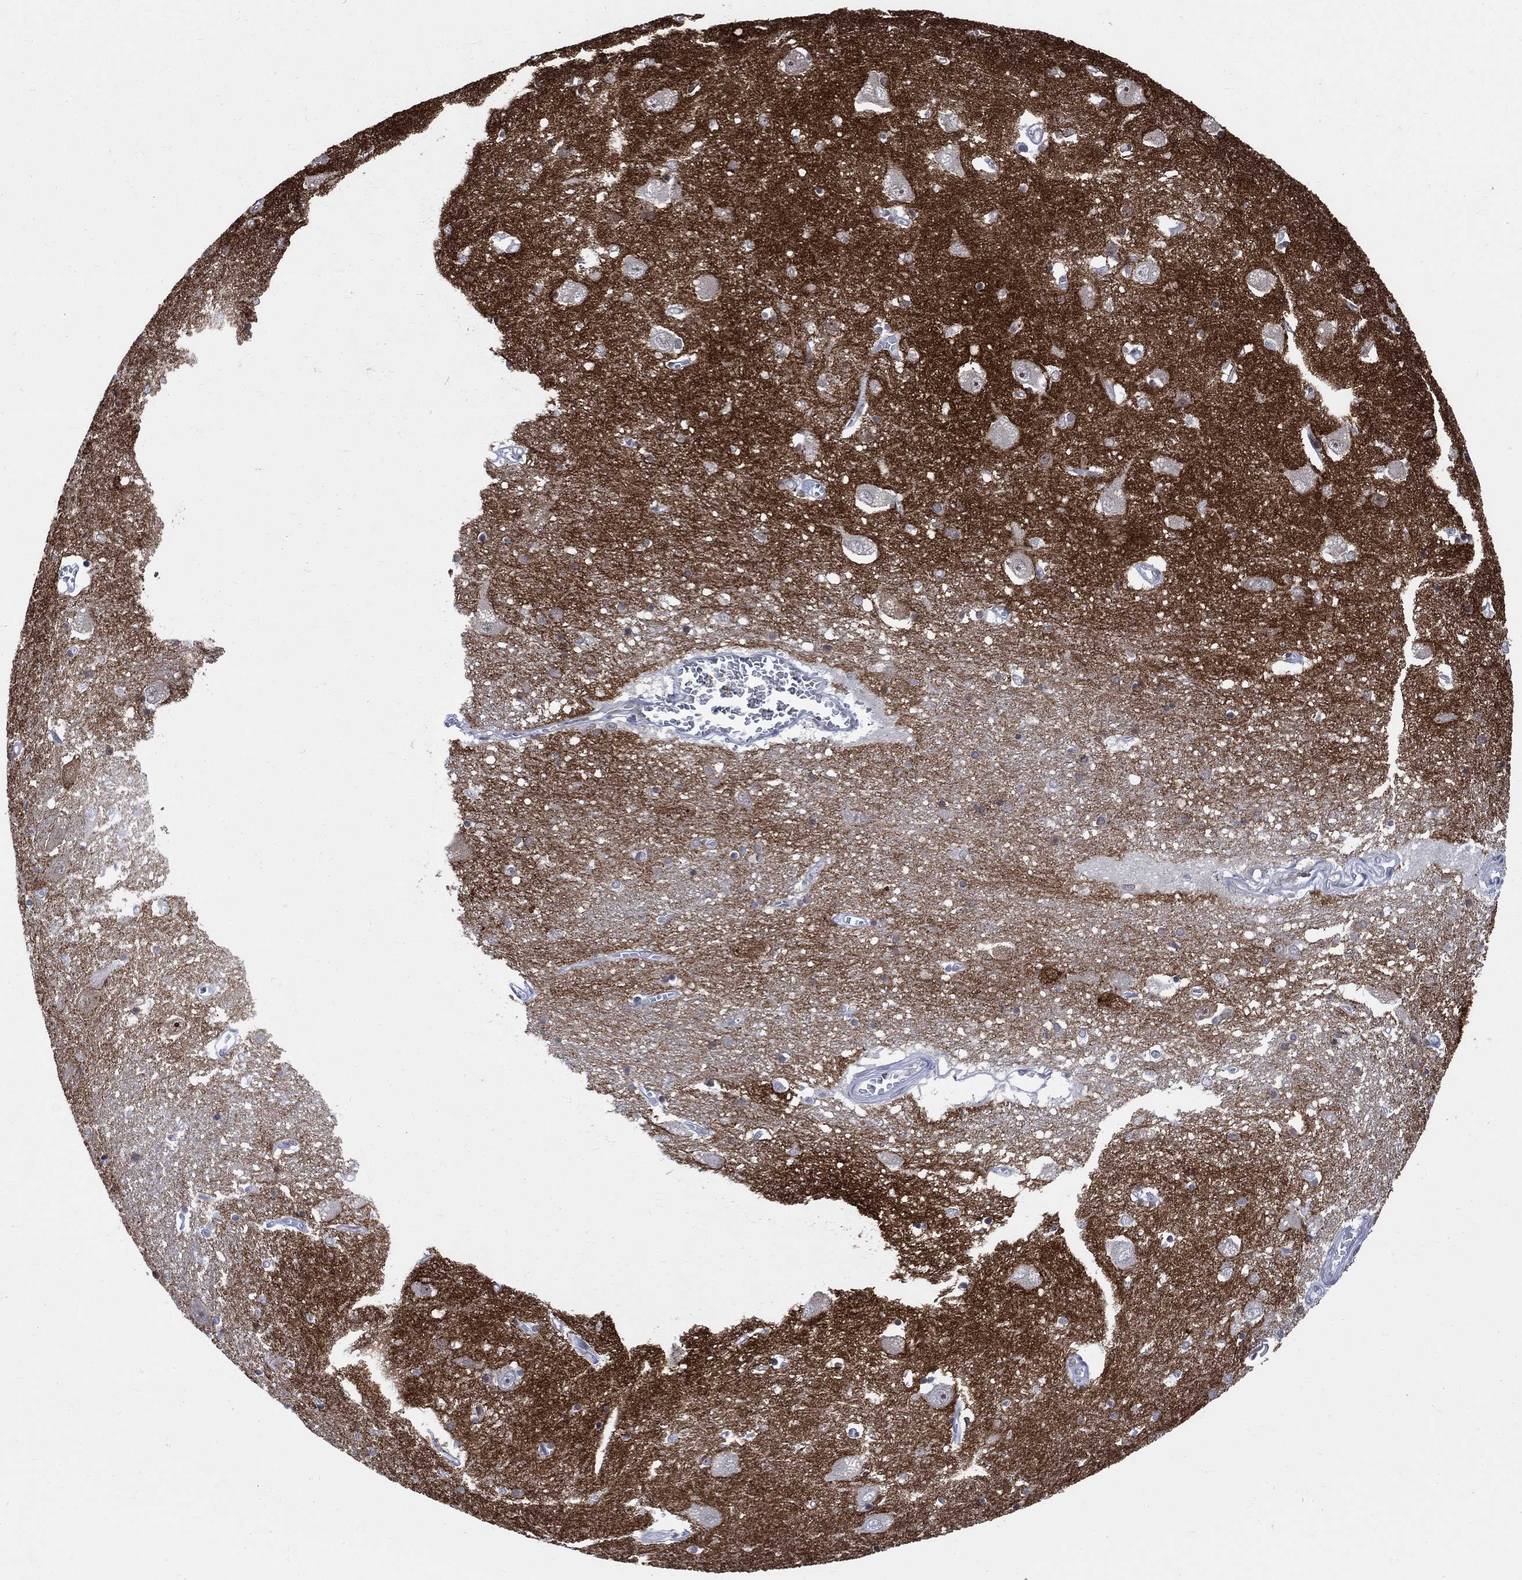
{"staining": {"intensity": "moderate", "quantity": "<25%", "location": "cytoplasmic/membranous"}, "tissue": "caudate", "cell_type": "Glial cells", "image_type": "normal", "snomed": [{"axis": "morphology", "description": "Normal tissue, NOS"}, {"axis": "topography", "description": "Lateral ventricle wall"}], "caption": "Caudate was stained to show a protein in brown. There is low levels of moderate cytoplasmic/membranous expression in about <25% of glial cells. The staining was performed using DAB (3,3'-diaminobenzidine), with brown indicating positive protein expression. Nuclei are stained blue with hematoxylin.", "gene": "CPLX1", "patient": {"sex": "male", "age": 54}}